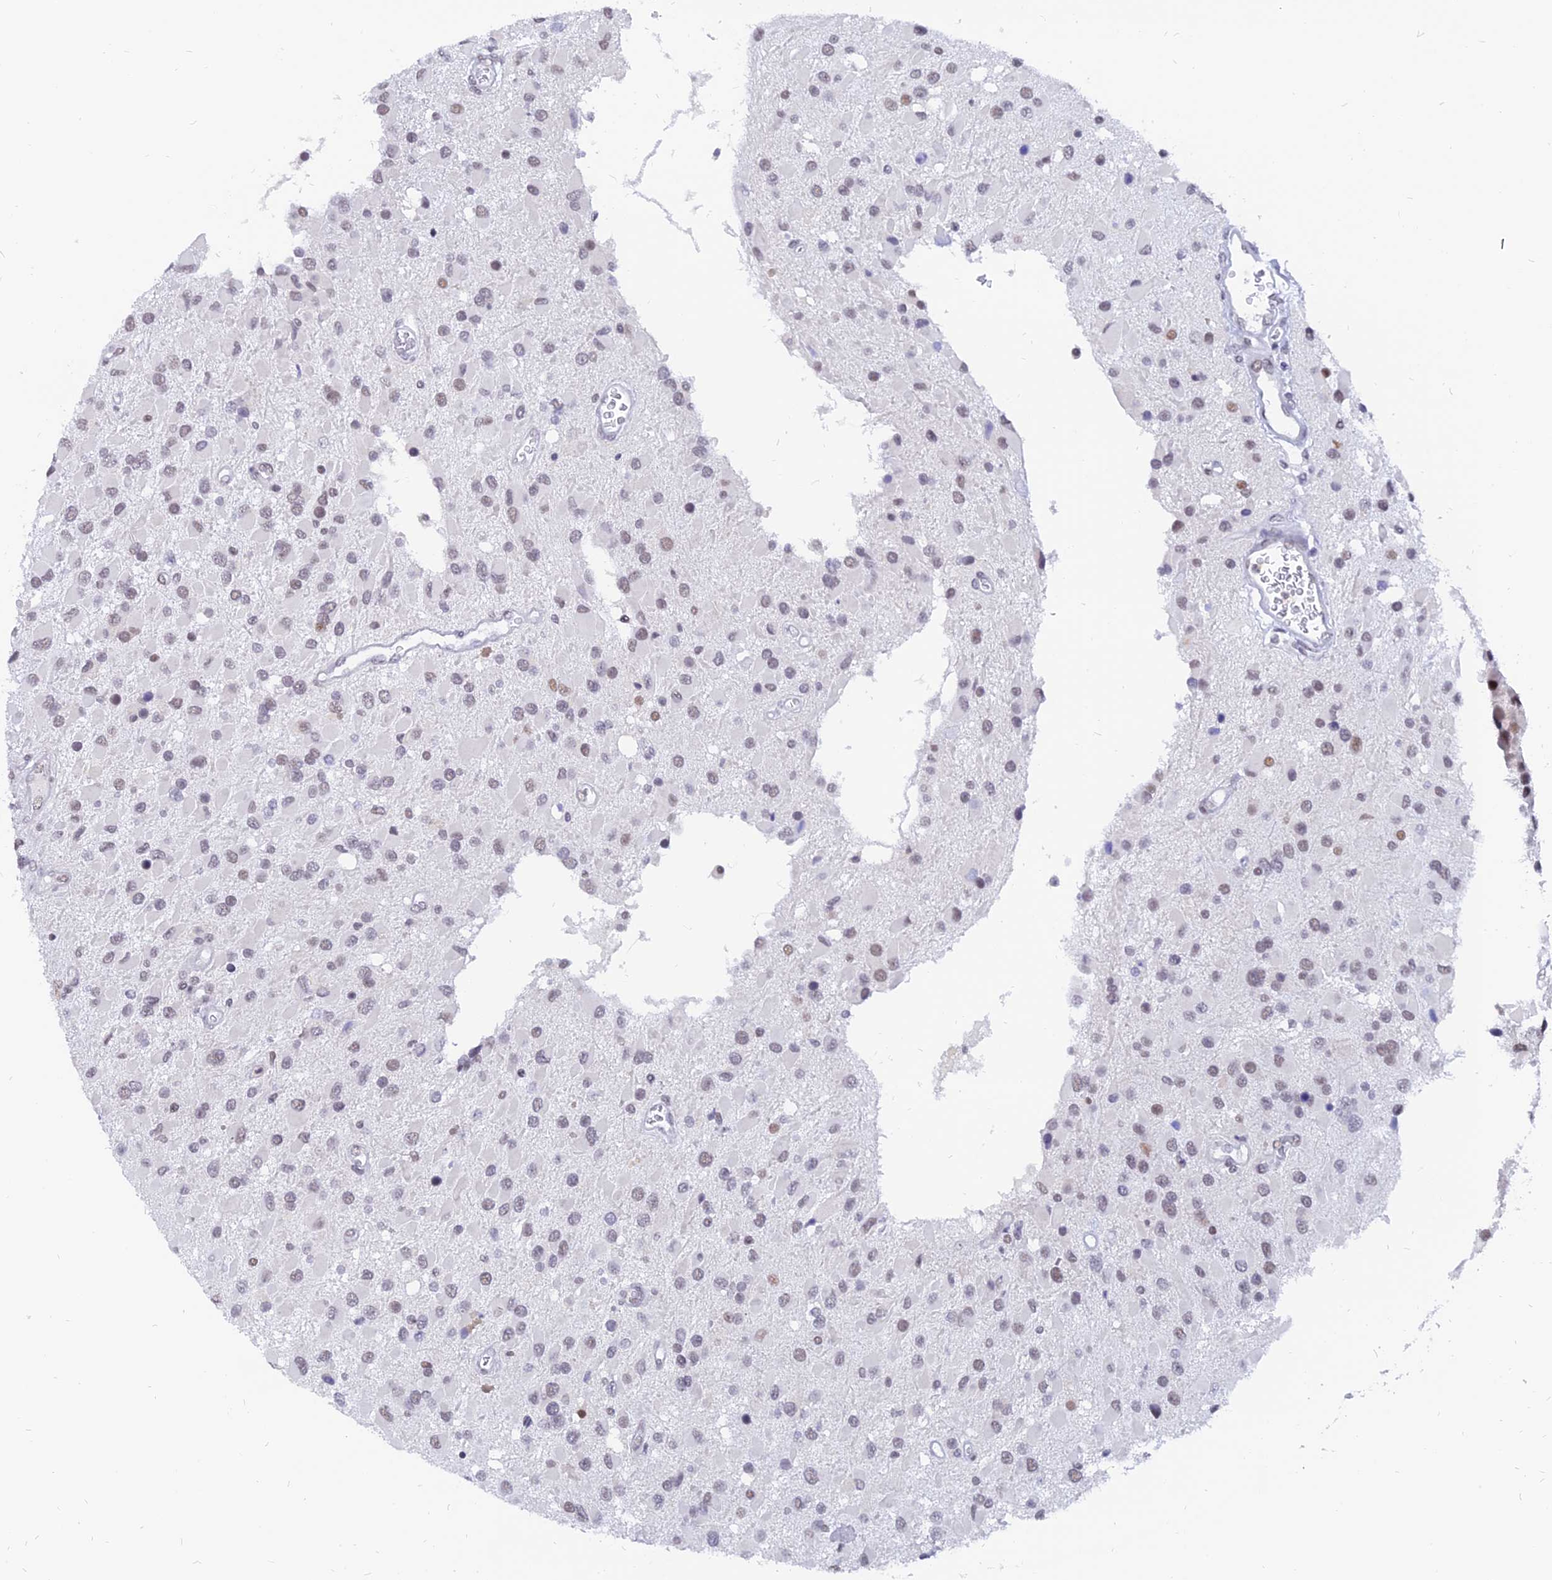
{"staining": {"intensity": "weak", "quantity": "25%-75%", "location": "nuclear"}, "tissue": "glioma", "cell_type": "Tumor cells", "image_type": "cancer", "snomed": [{"axis": "morphology", "description": "Glioma, malignant, High grade"}, {"axis": "topography", "description": "Brain"}], "caption": "Immunohistochemical staining of malignant high-grade glioma reveals low levels of weak nuclear positivity in approximately 25%-75% of tumor cells.", "gene": "DPY30", "patient": {"sex": "male", "age": 53}}